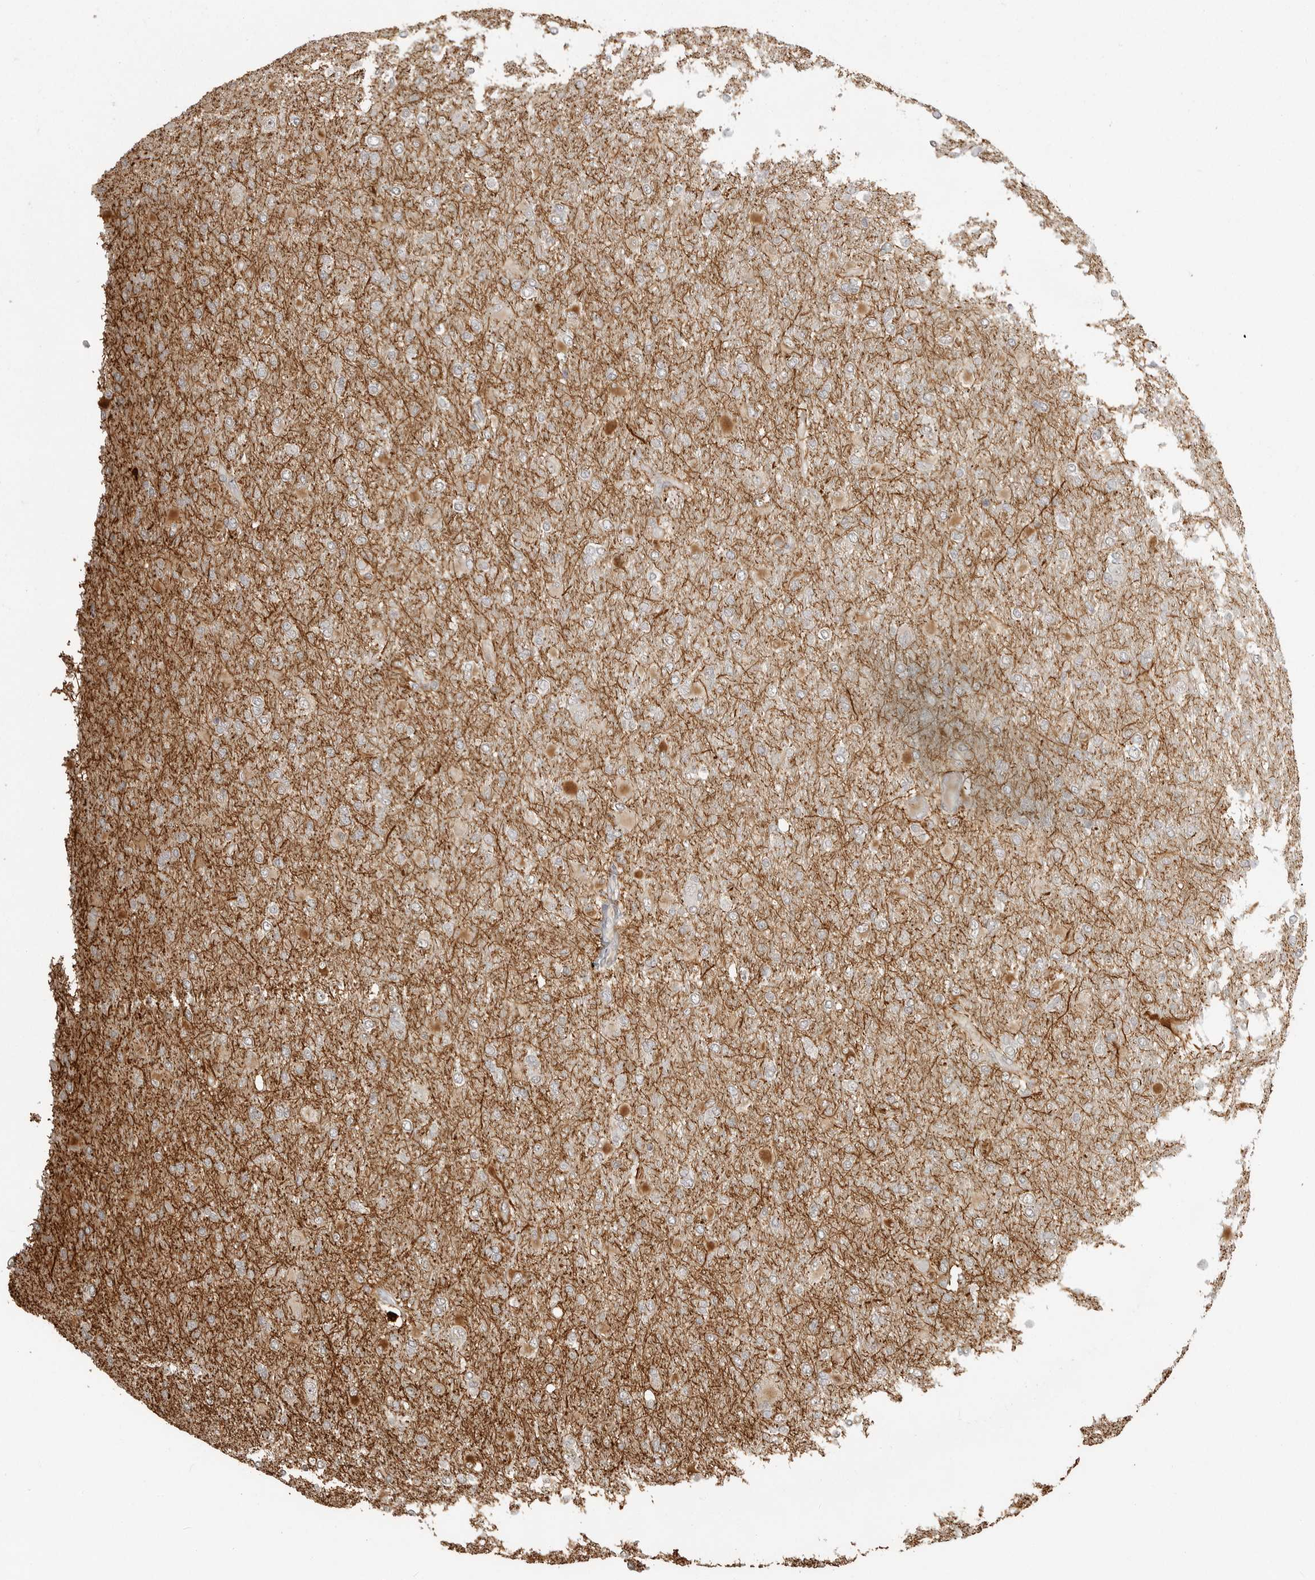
{"staining": {"intensity": "negative", "quantity": "none", "location": "none"}, "tissue": "glioma", "cell_type": "Tumor cells", "image_type": "cancer", "snomed": [{"axis": "morphology", "description": "Glioma, malignant, High grade"}, {"axis": "topography", "description": "Cerebral cortex"}], "caption": "Glioma was stained to show a protein in brown. There is no significant expression in tumor cells.", "gene": "SMG8", "patient": {"sex": "female", "age": 36}}